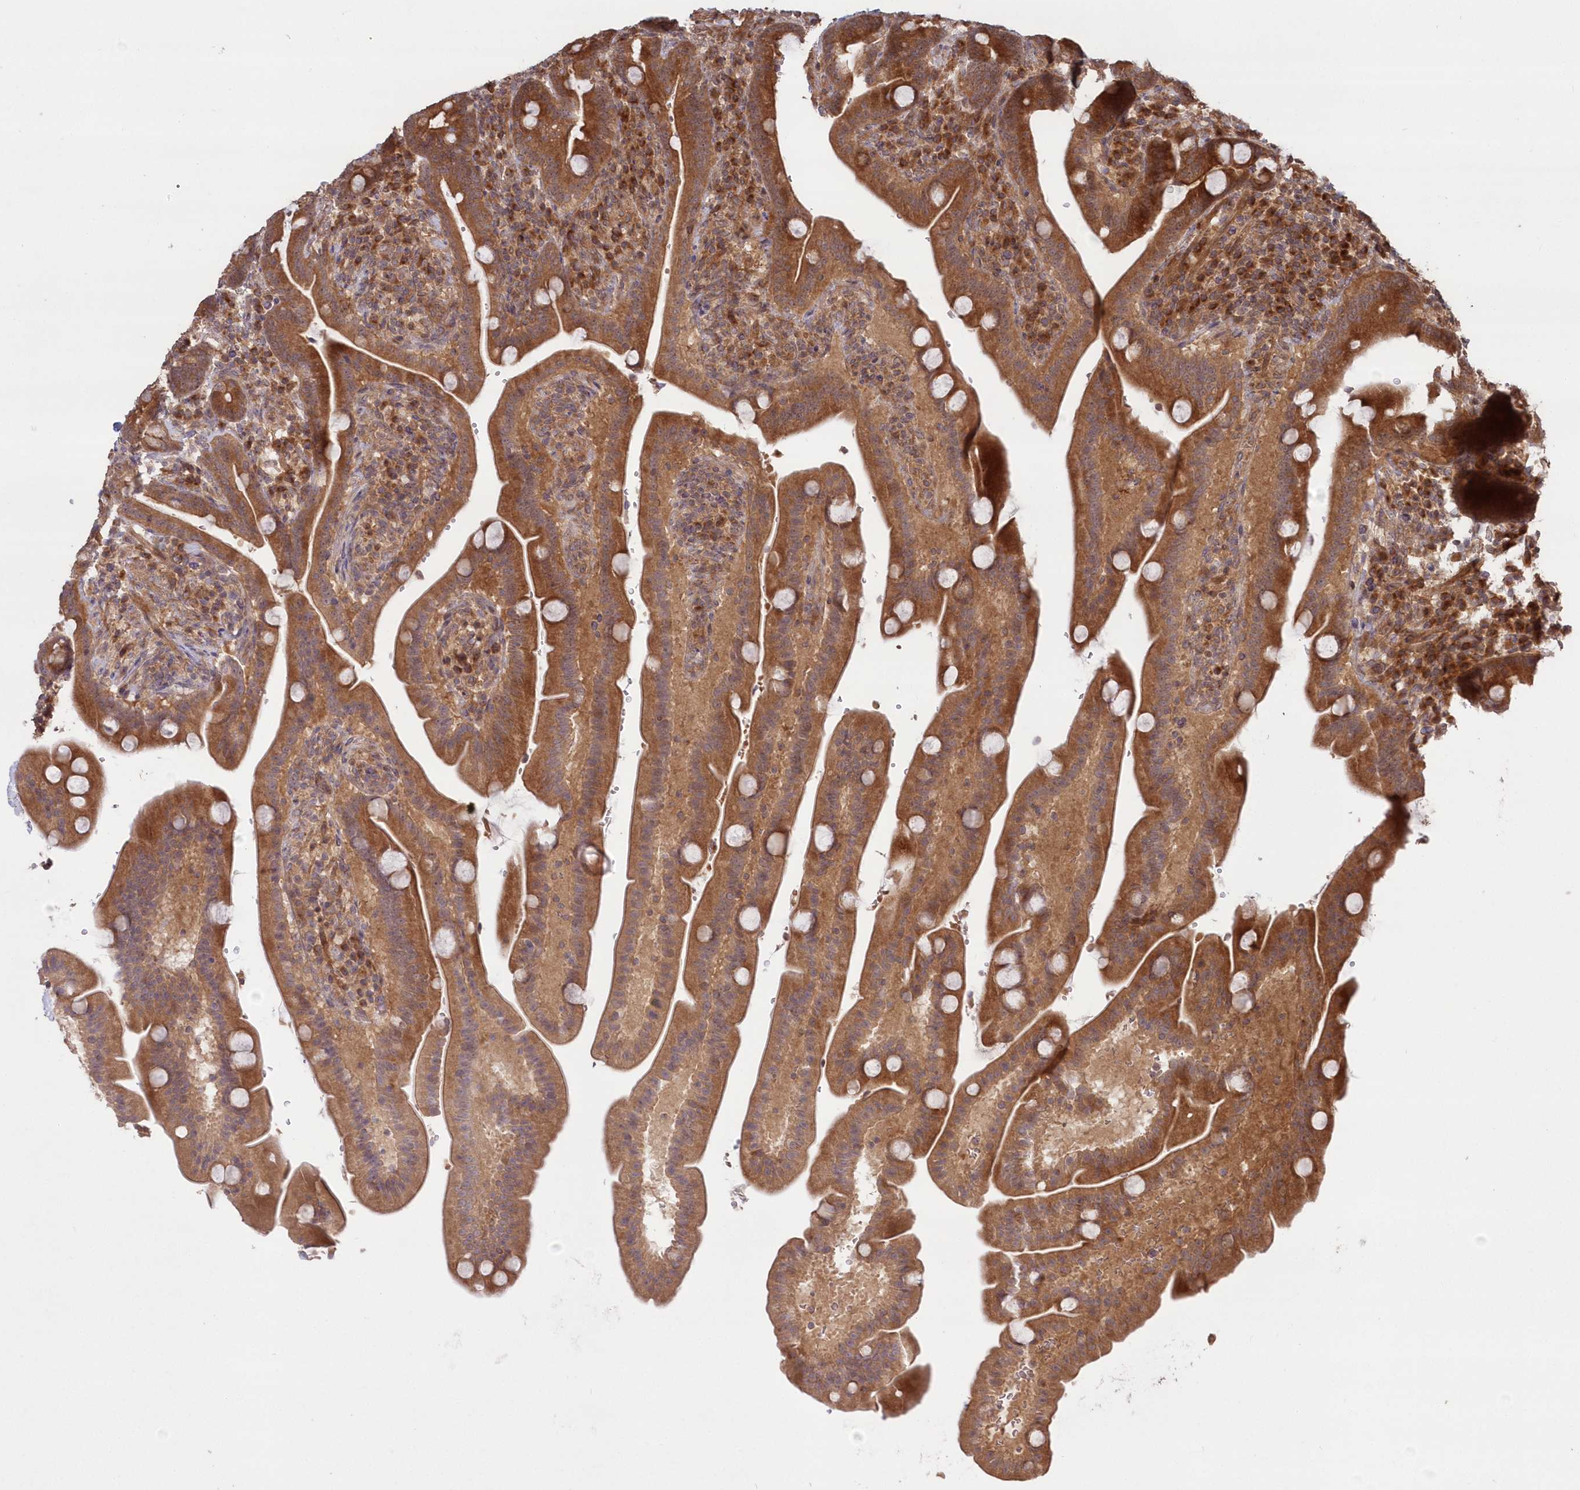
{"staining": {"intensity": "moderate", "quantity": ">75%", "location": "cytoplasmic/membranous"}, "tissue": "duodenum", "cell_type": "Glandular cells", "image_type": "normal", "snomed": [{"axis": "morphology", "description": "Normal tissue, NOS"}, {"axis": "topography", "description": "Duodenum"}], "caption": "Immunohistochemical staining of normal duodenum shows >75% levels of moderate cytoplasmic/membranous protein expression in about >75% of glandular cells.", "gene": "TBCA", "patient": {"sex": "male", "age": 54}}